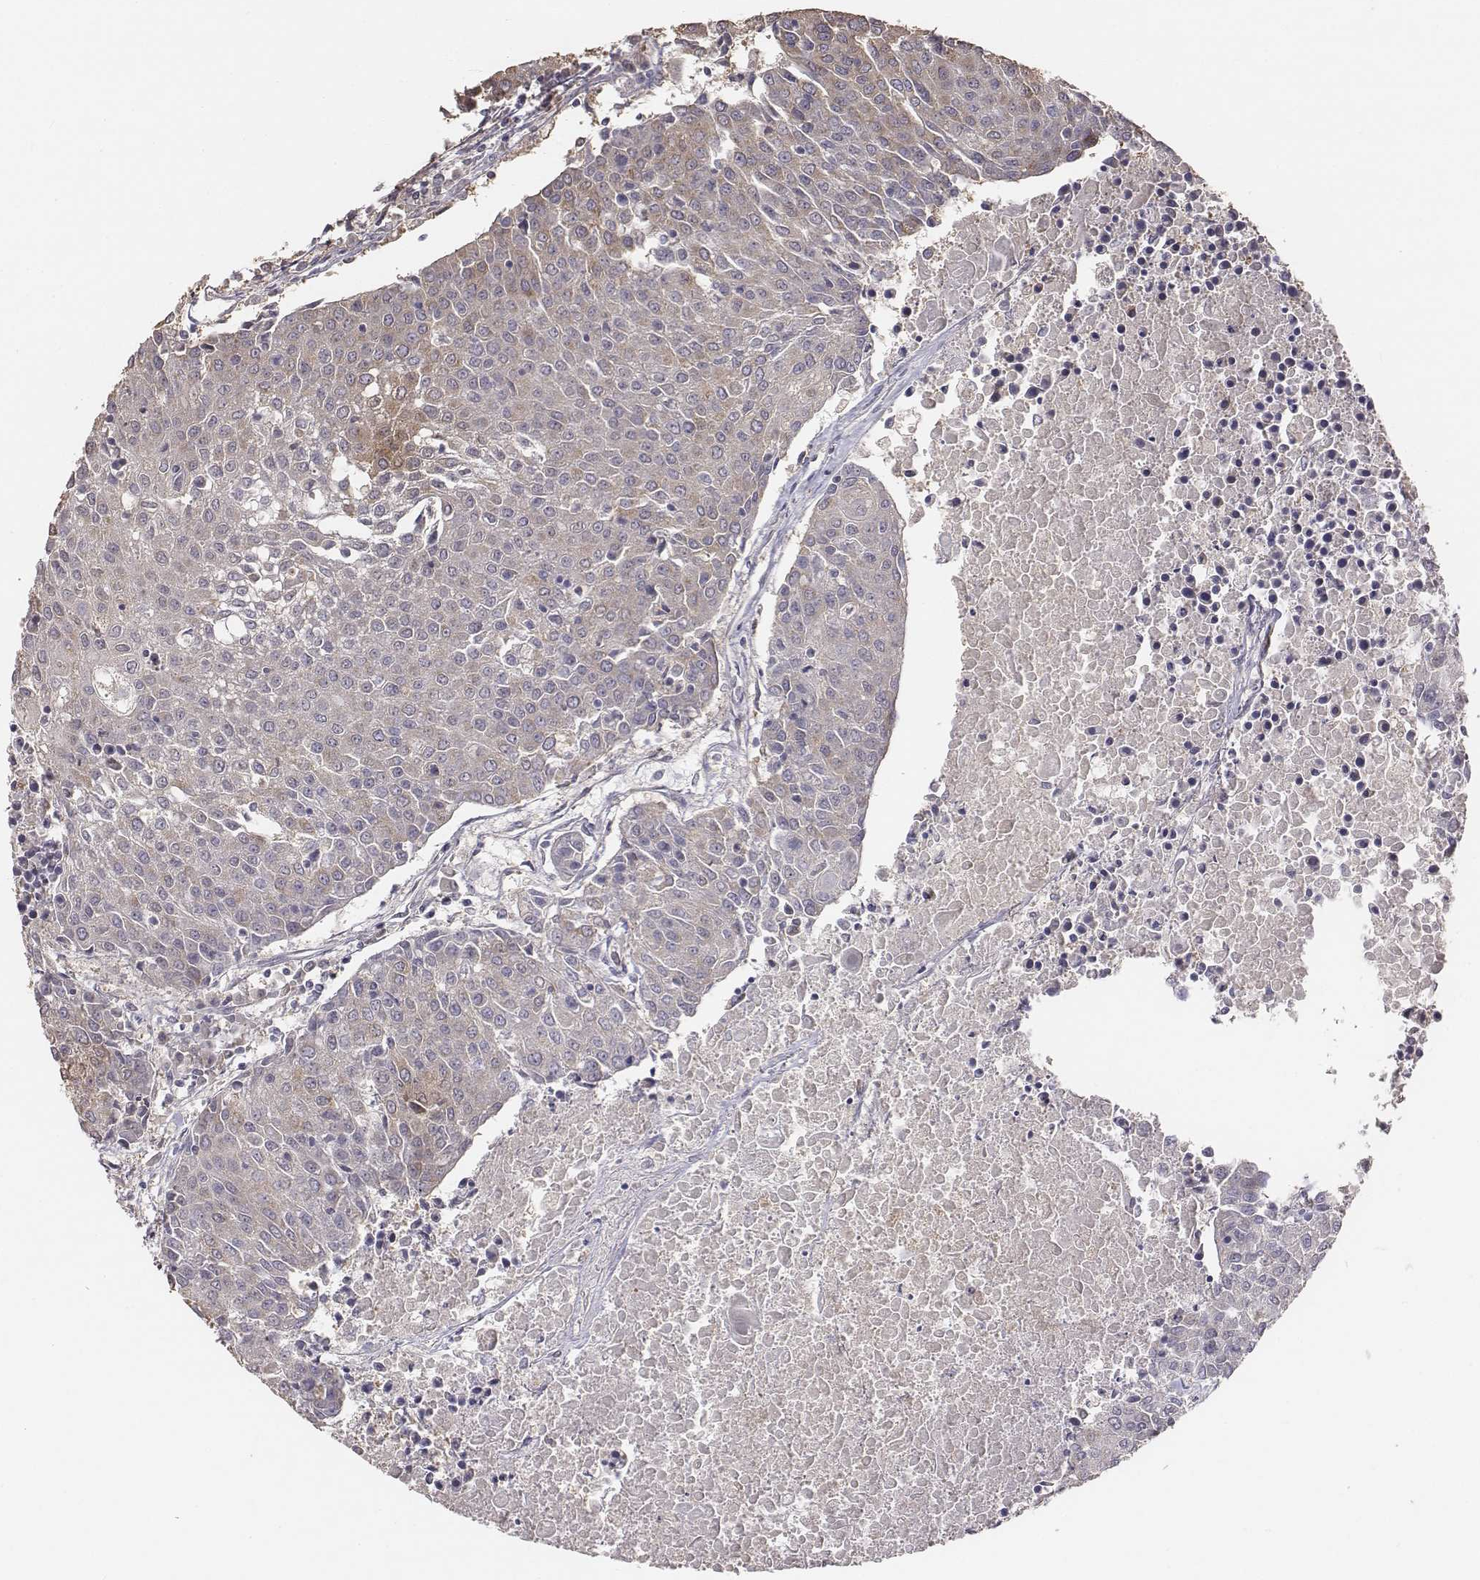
{"staining": {"intensity": "weak", "quantity": ">75%", "location": "cytoplasmic/membranous"}, "tissue": "urothelial cancer", "cell_type": "Tumor cells", "image_type": "cancer", "snomed": [{"axis": "morphology", "description": "Urothelial carcinoma, High grade"}, {"axis": "topography", "description": "Urinary bladder"}], "caption": "High-power microscopy captured an immunohistochemistry (IHC) photomicrograph of high-grade urothelial carcinoma, revealing weak cytoplasmic/membranous staining in about >75% of tumor cells. (Stains: DAB (3,3'-diaminobenzidine) in brown, nuclei in blue, Microscopy: brightfield microscopy at high magnification).", "gene": "AP1B1", "patient": {"sex": "female", "age": 85}}